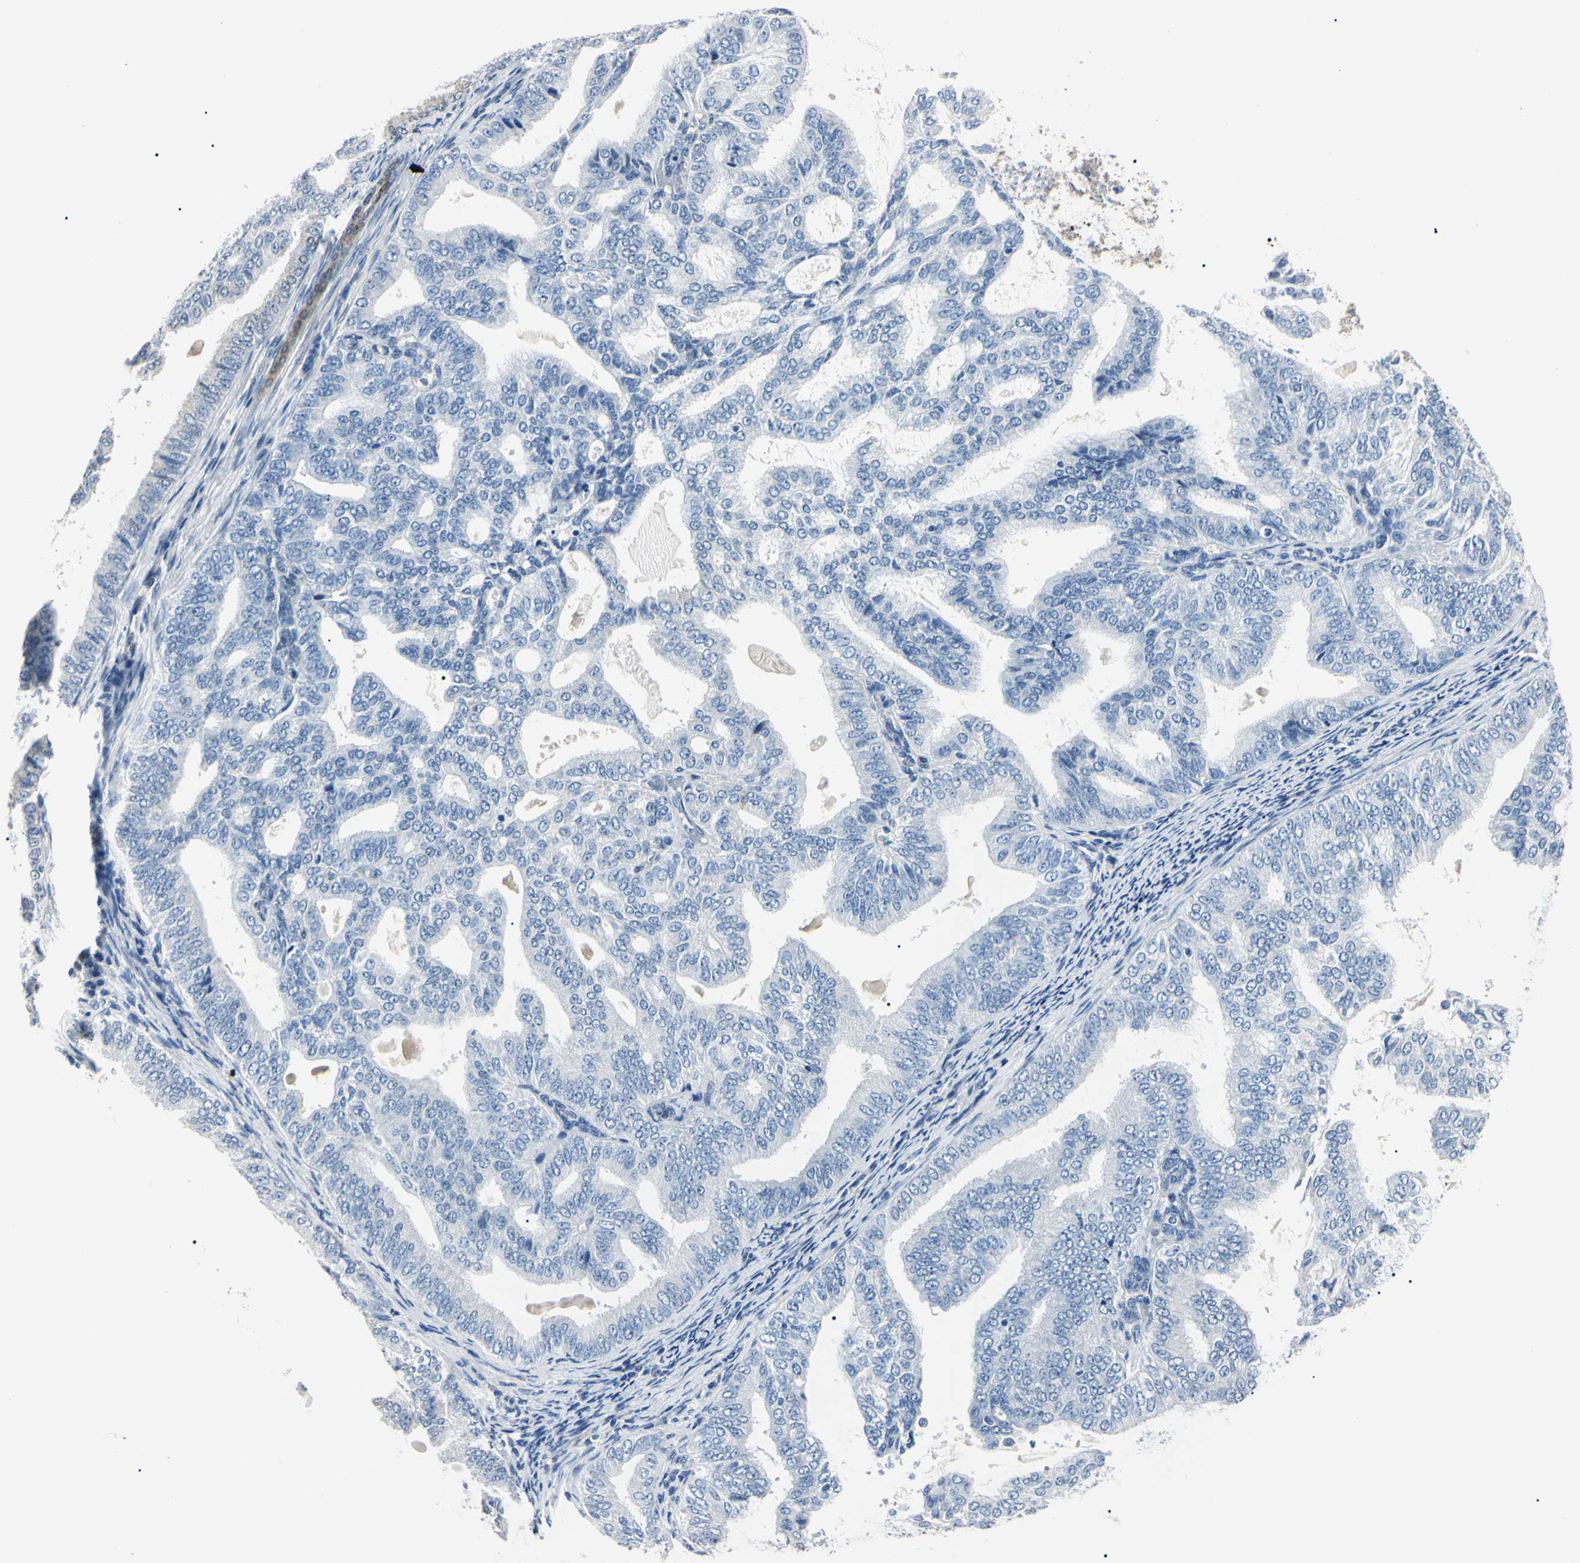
{"staining": {"intensity": "weak", "quantity": "<25%", "location": "cytoplasmic/membranous"}, "tissue": "endometrial cancer", "cell_type": "Tumor cells", "image_type": "cancer", "snomed": [{"axis": "morphology", "description": "Adenocarcinoma, NOS"}, {"axis": "topography", "description": "Endometrium"}], "caption": "Immunohistochemical staining of adenocarcinoma (endometrial) shows no significant expression in tumor cells.", "gene": "AKR1C3", "patient": {"sex": "female", "age": 58}}